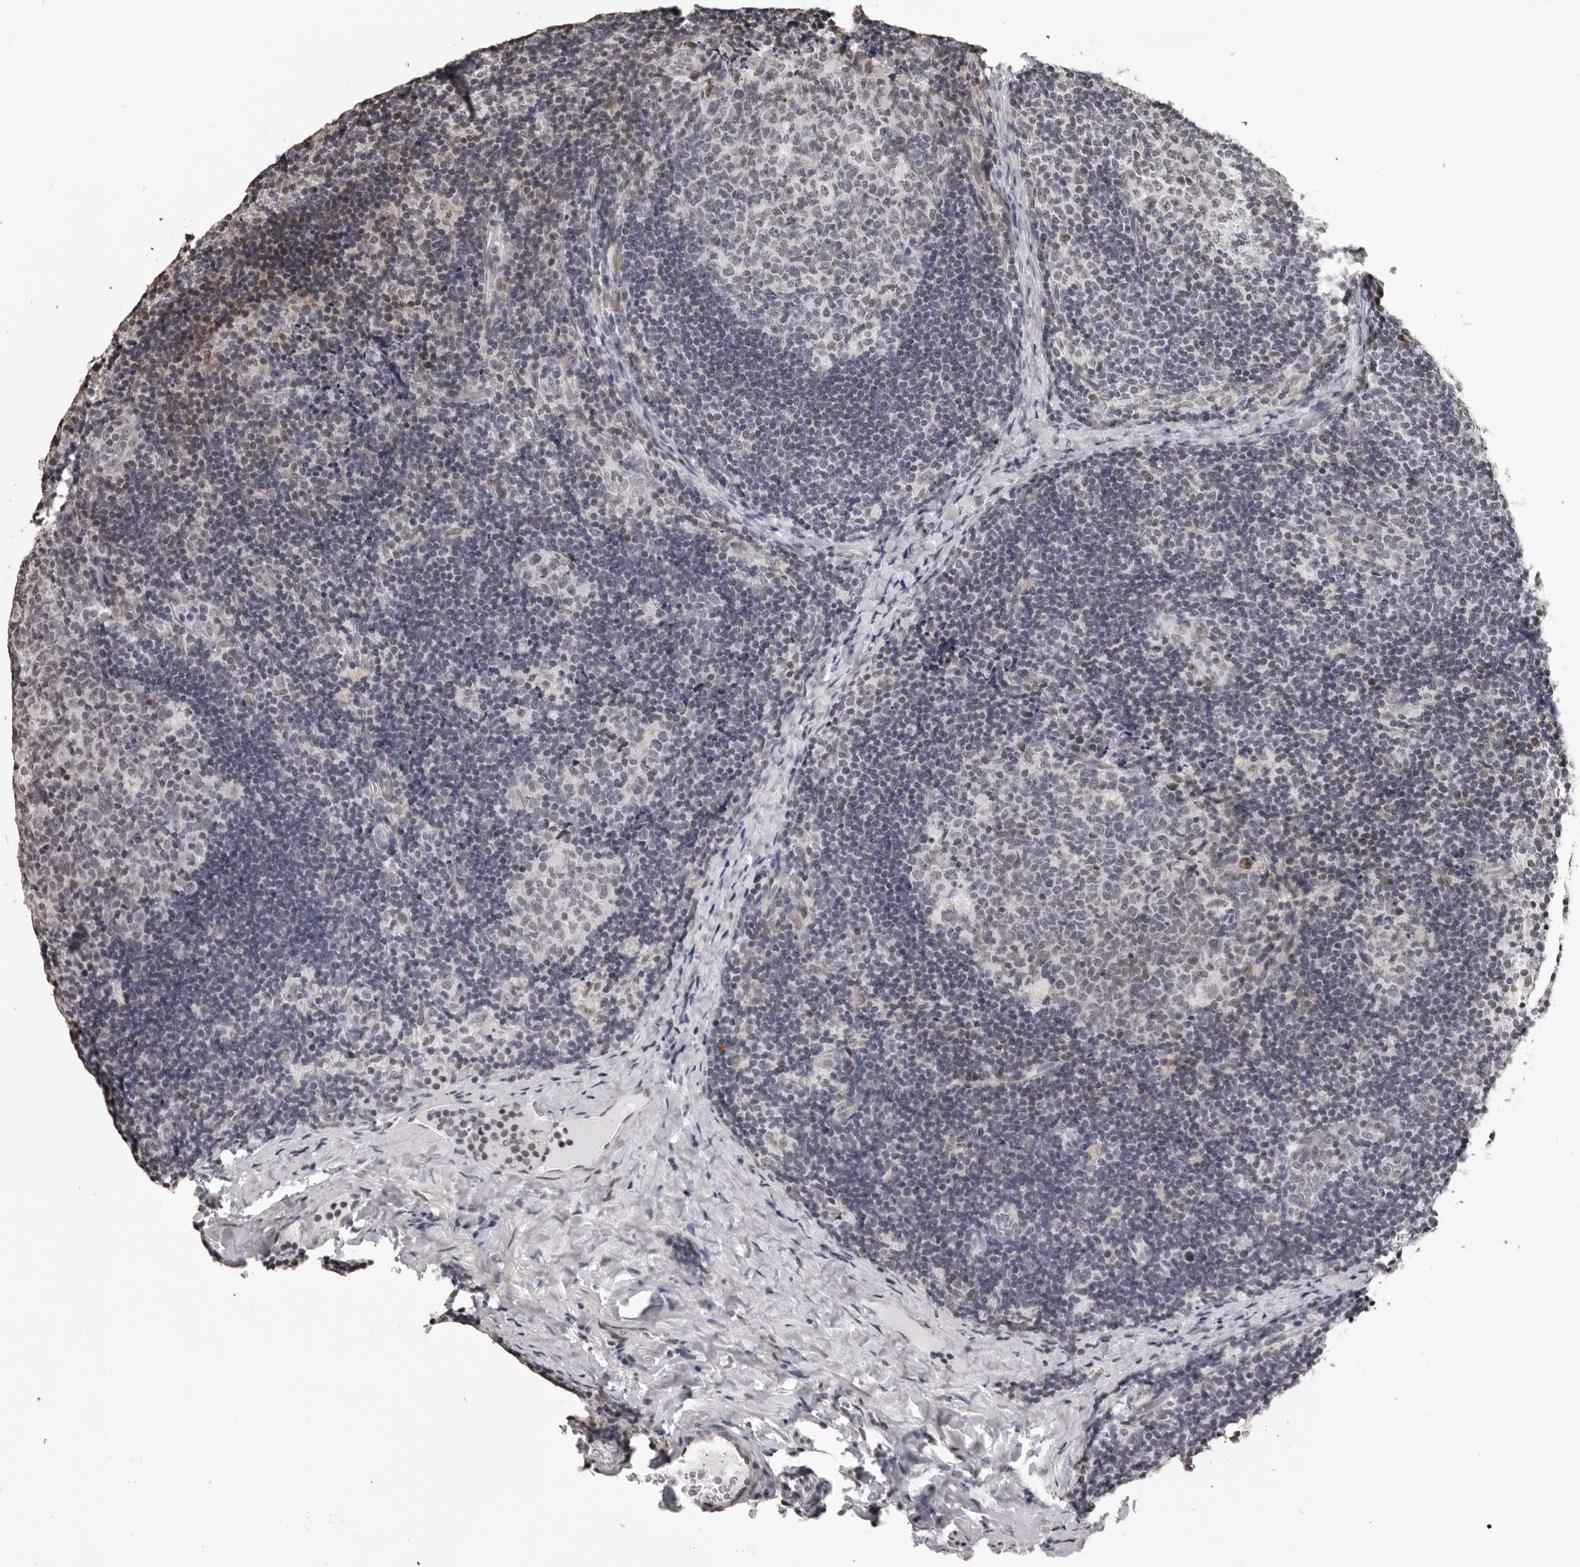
{"staining": {"intensity": "negative", "quantity": "none", "location": "none"}, "tissue": "lymph node", "cell_type": "Germinal center cells", "image_type": "normal", "snomed": [{"axis": "morphology", "description": "Normal tissue, NOS"}, {"axis": "topography", "description": "Lymph node"}], "caption": "Immunohistochemistry histopathology image of unremarkable lymph node stained for a protein (brown), which shows no expression in germinal center cells. (DAB immunohistochemistry, high magnification).", "gene": "ORC1", "patient": {"sex": "female", "age": 14}}